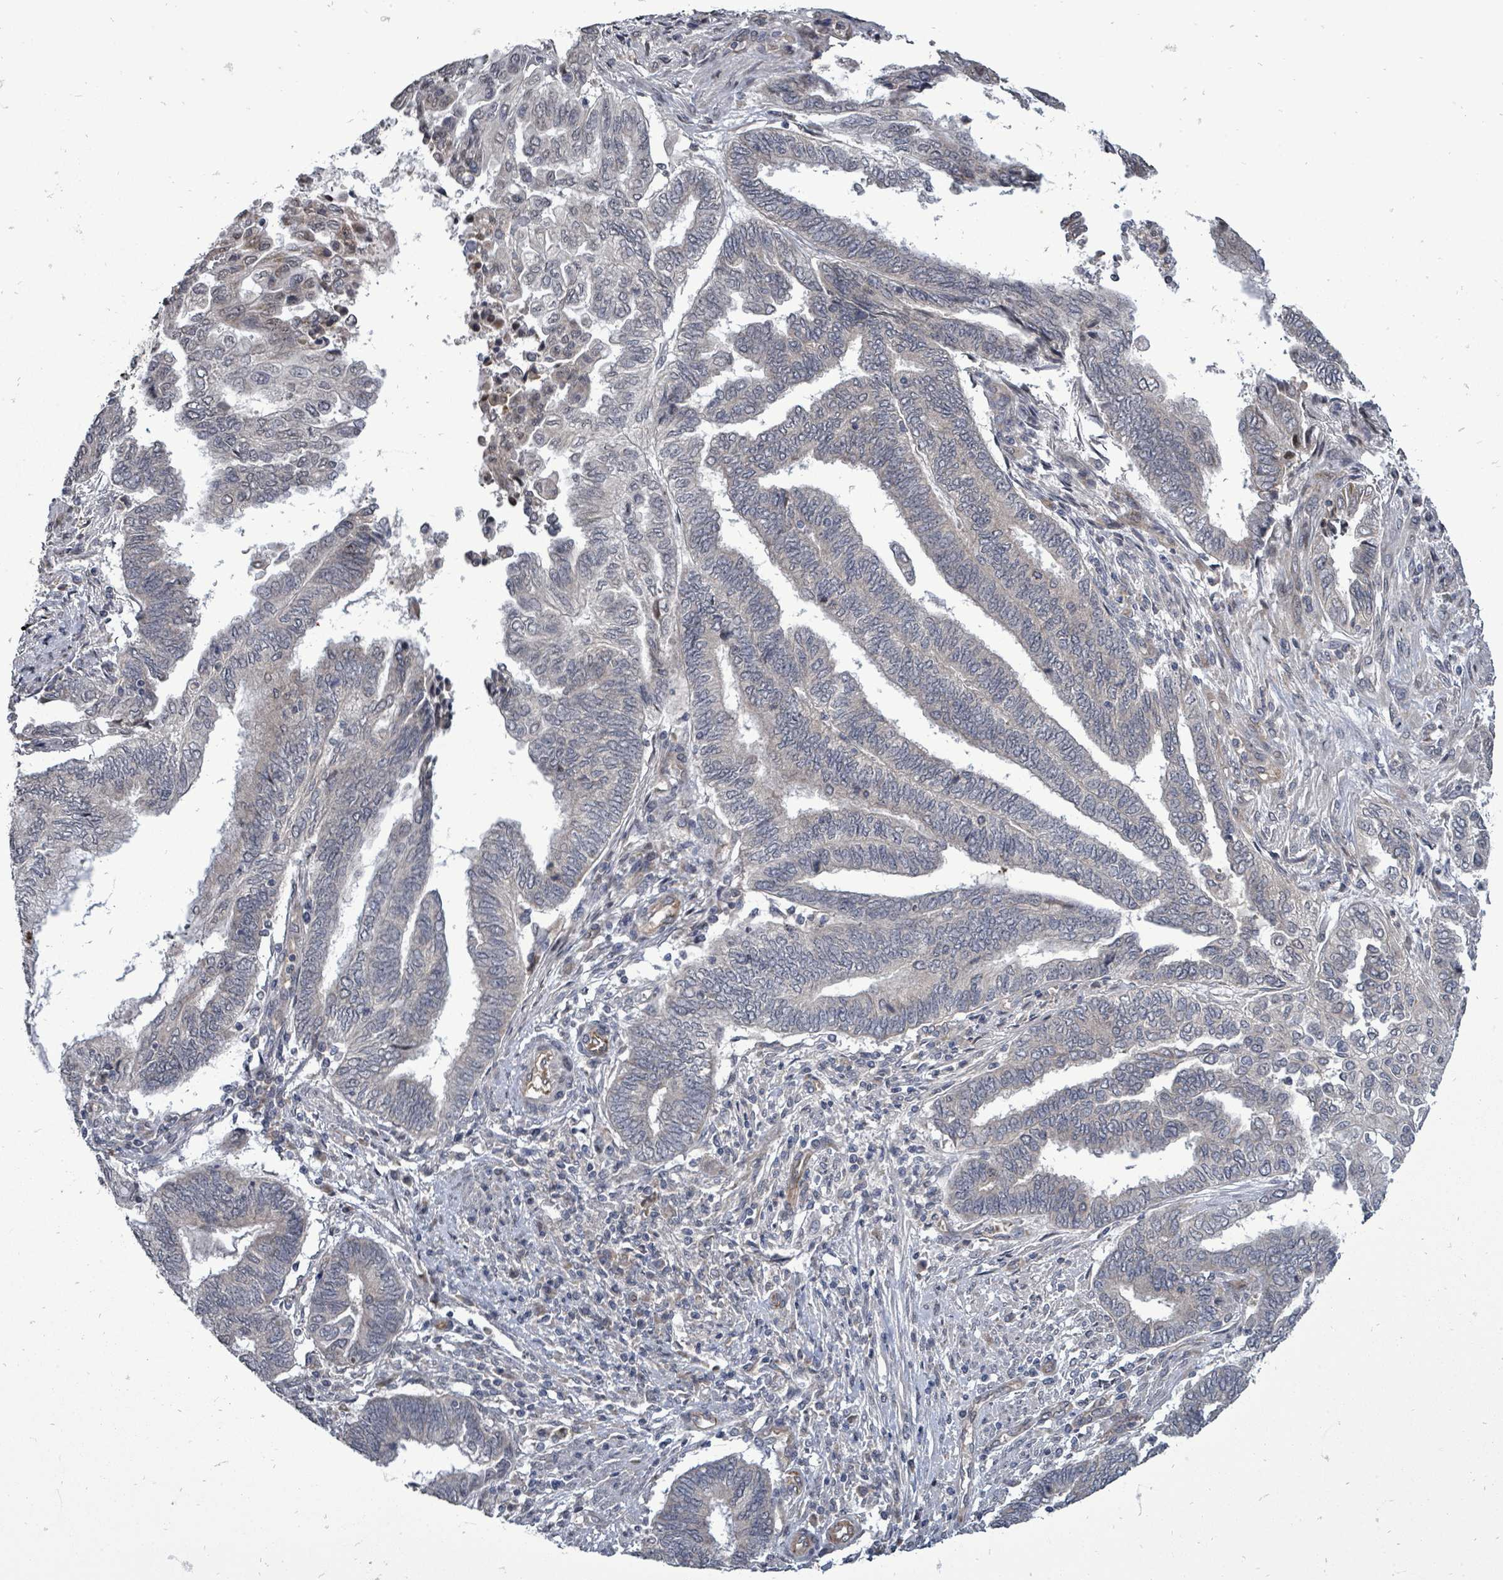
{"staining": {"intensity": "negative", "quantity": "none", "location": "none"}, "tissue": "endometrial cancer", "cell_type": "Tumor cells", "image_type": "cancer", "snomed": [{"axis": "morphology", "description": "Adenocarcinoma, NOS"}, {"axis": "topography", "description": "Uterus"}, {"axis": "topography", "description": "Endometrium"}], "caption": "Tumor cells are negative for protein expression in human endometrial cancer (adenocarcinoma).", "gene": "RALGAPB", "patient": {"sex": "female", "age": 70}}